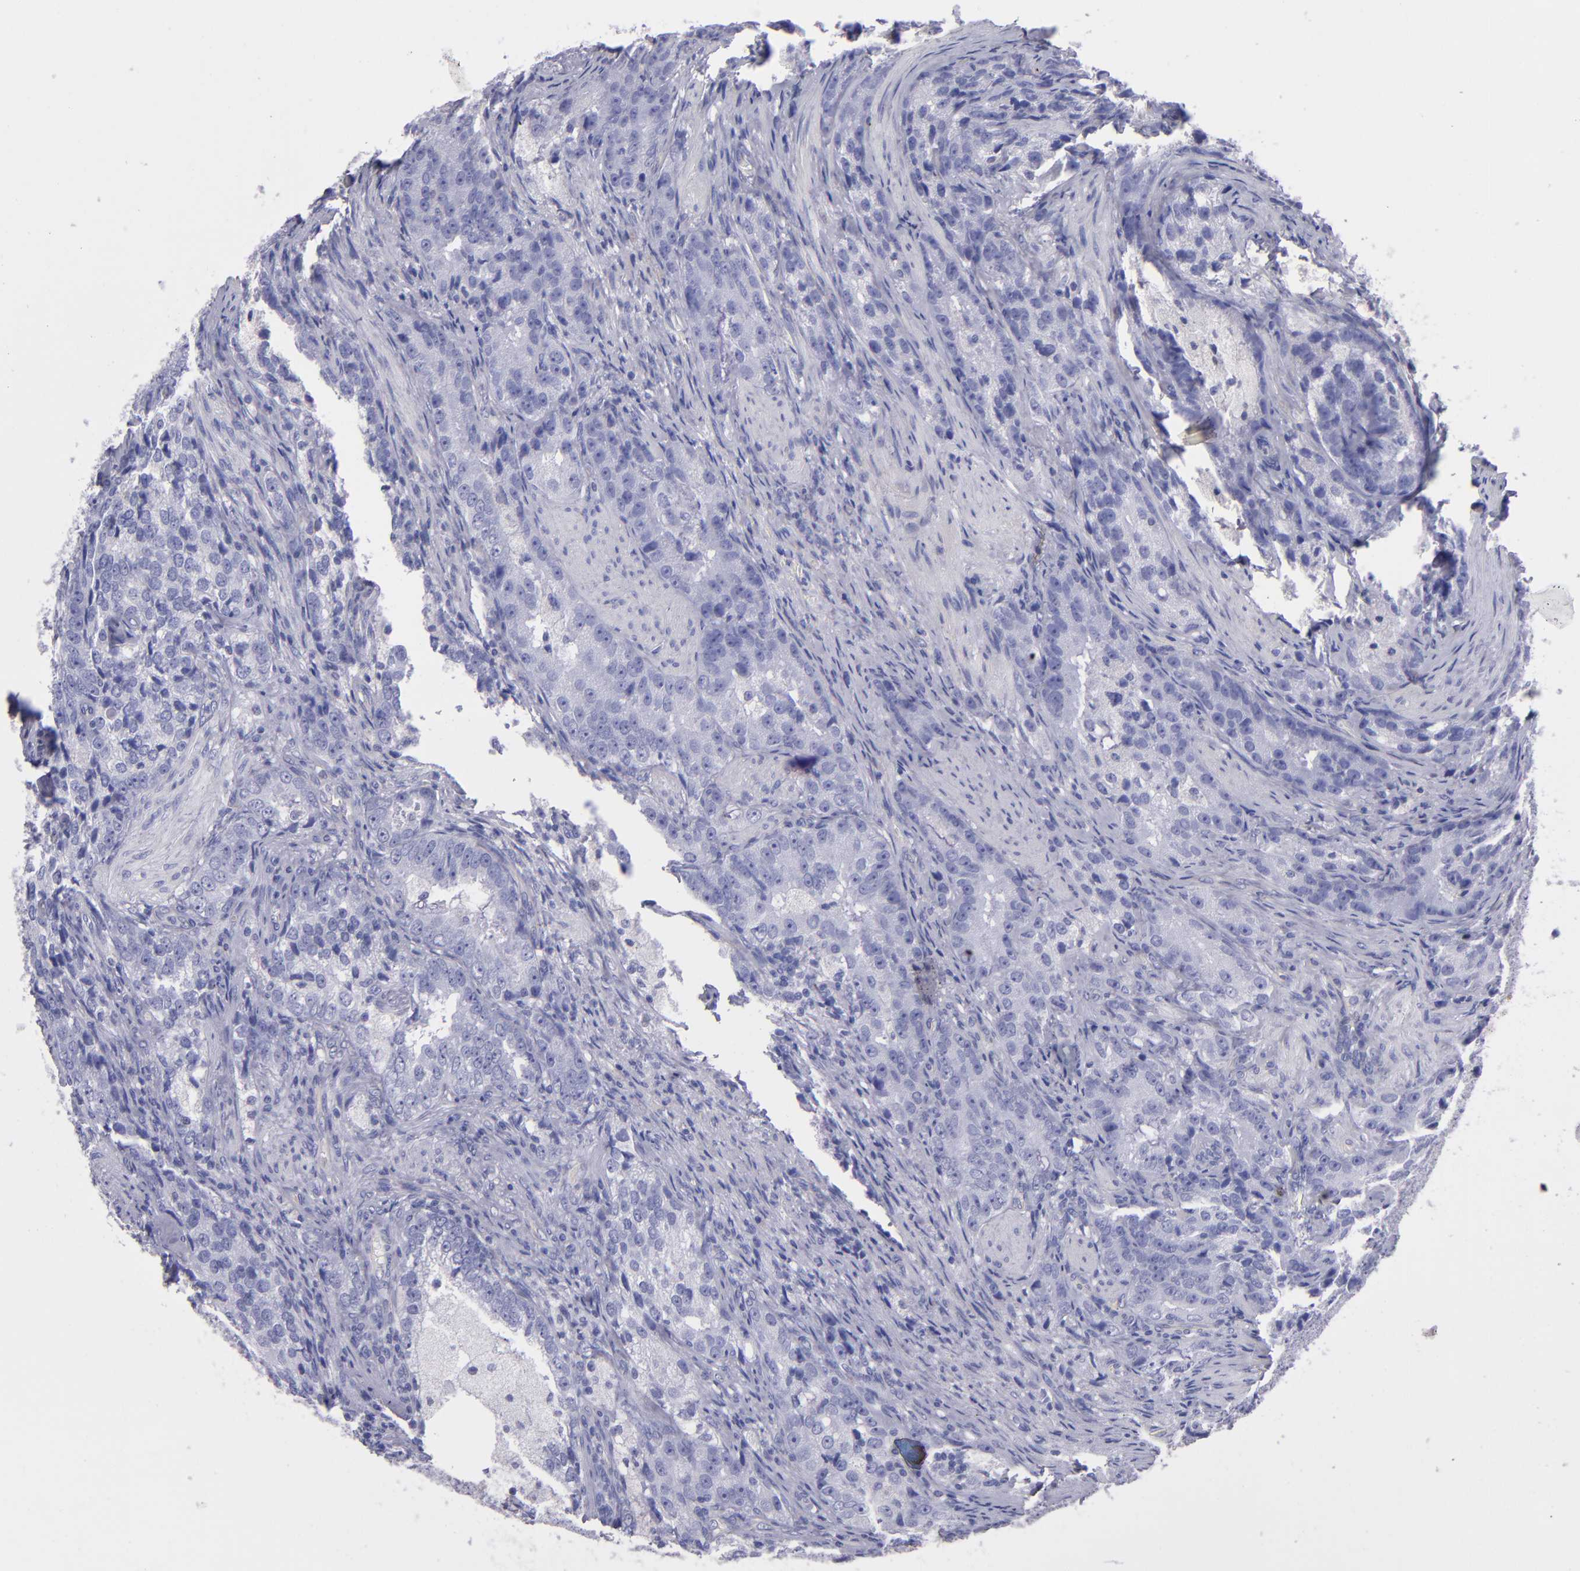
{"staining": {"intensity": "negative", "quantity": "none", "location": "none"}, "tissue": "prostate cancer", "cell_type": "Tumor cells", "image_type": "cancer", "snomed": [{"axis": "morphology", "description": "Adenocarcinoma, High grade"}, {"axis": "topography", "description": "Prostate"}], "caption": "An image of human prostate cancer is negative for staining in tumor cells. Nuclei are stained in blue.", "gene": "TG", "patient": {"sex": "male", "age": 63}}